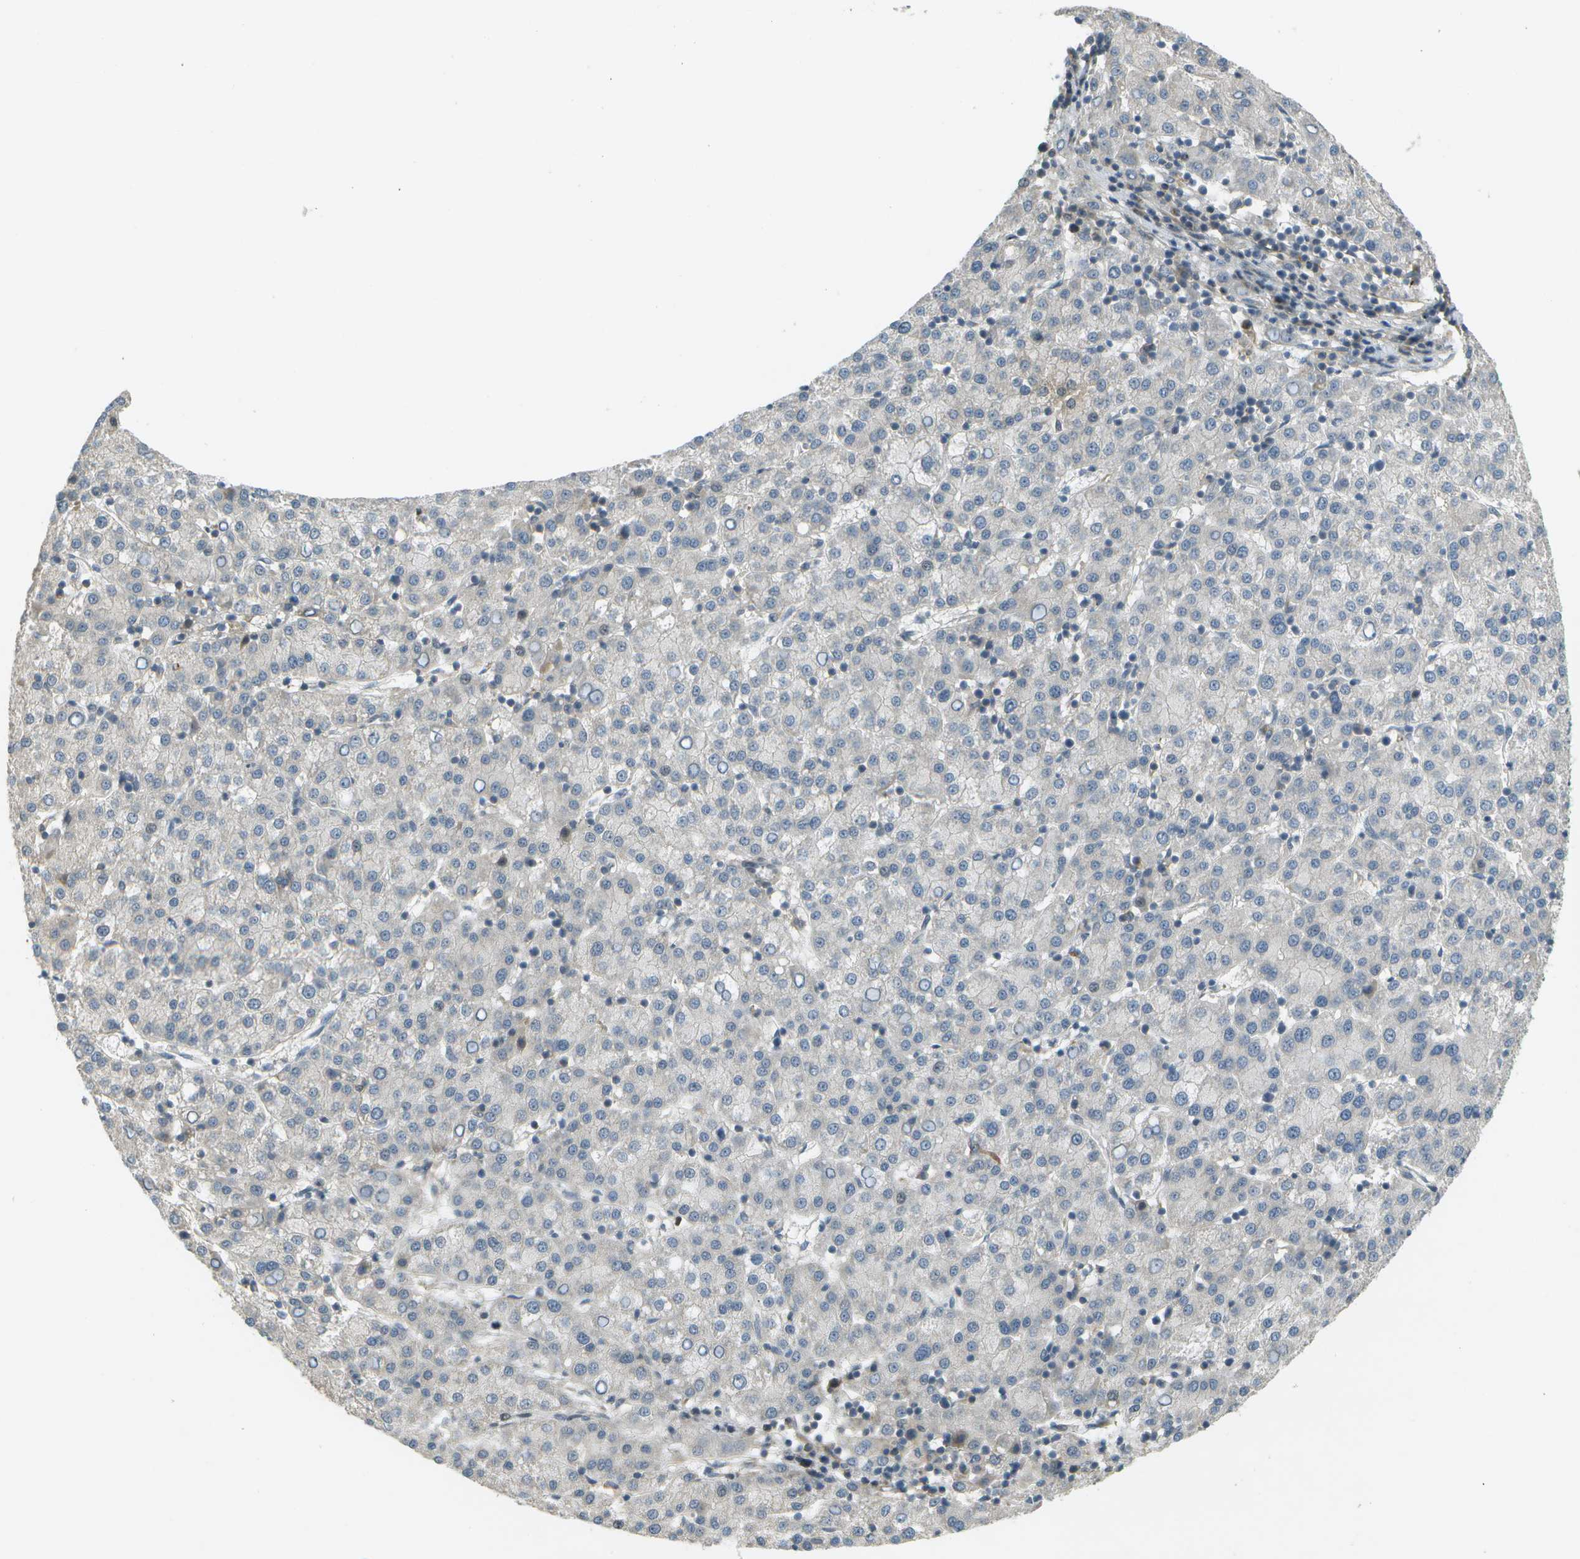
{"staining": {"intensity": "negative", "quantity": "none", "location": "none"}, "tissue": "liver cancer", "cell_type": "Tumor cells", "image_type": "cancer", "snomed": [{"axis": "morphology", "description": "Carcinoma, Hepatocellular, NOS"}, {"axis": "topography", "description": "Liver"}], "caption": "Photomicrograph shows no significant protein positivity in tumor cells of liver hepatocellular carcinoma.", "gene": "WNK2", "patient": {"sex": "female", "age": 58}}